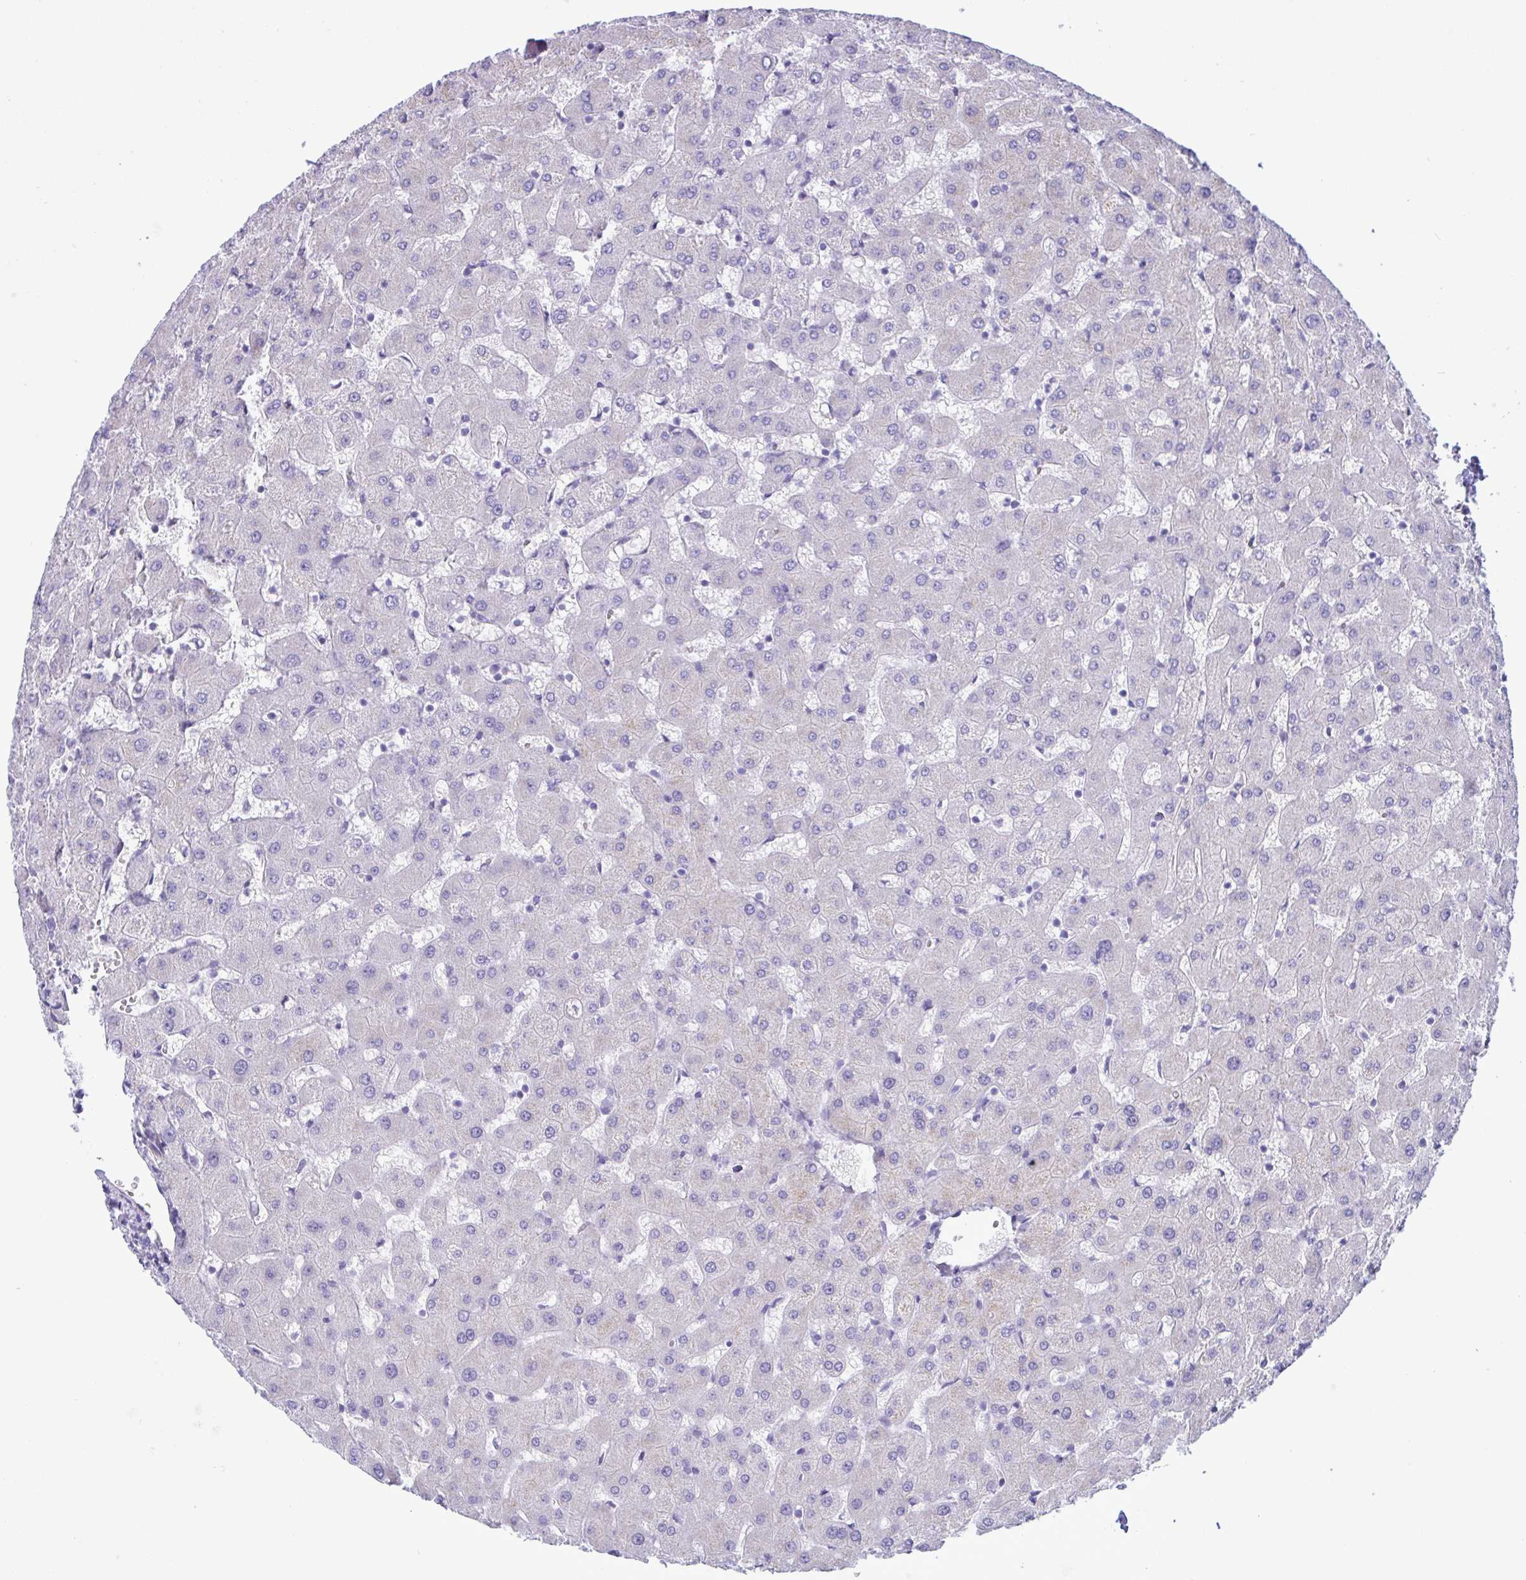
{"staining": {"intensity": "negative", "quantity": "none", "location": "none"}, "tissue": "liver", "cell_type": "Cholangiocytes", "image_type": "normal", "snomed": [{"axis": "morphology", "description": "Normal tissue, NOS"}, {"axis": "topography", "description": "Liver"}], "caption": "This histopathology image is of benign liver stained with immunohistochemistry (IHC) to label a protein in brown with the nuclei are counter-stained blue. There is no staining in cholangiocytes.", "gene": "SMAD5", "patient": {"sex": "female", "age": 63}}